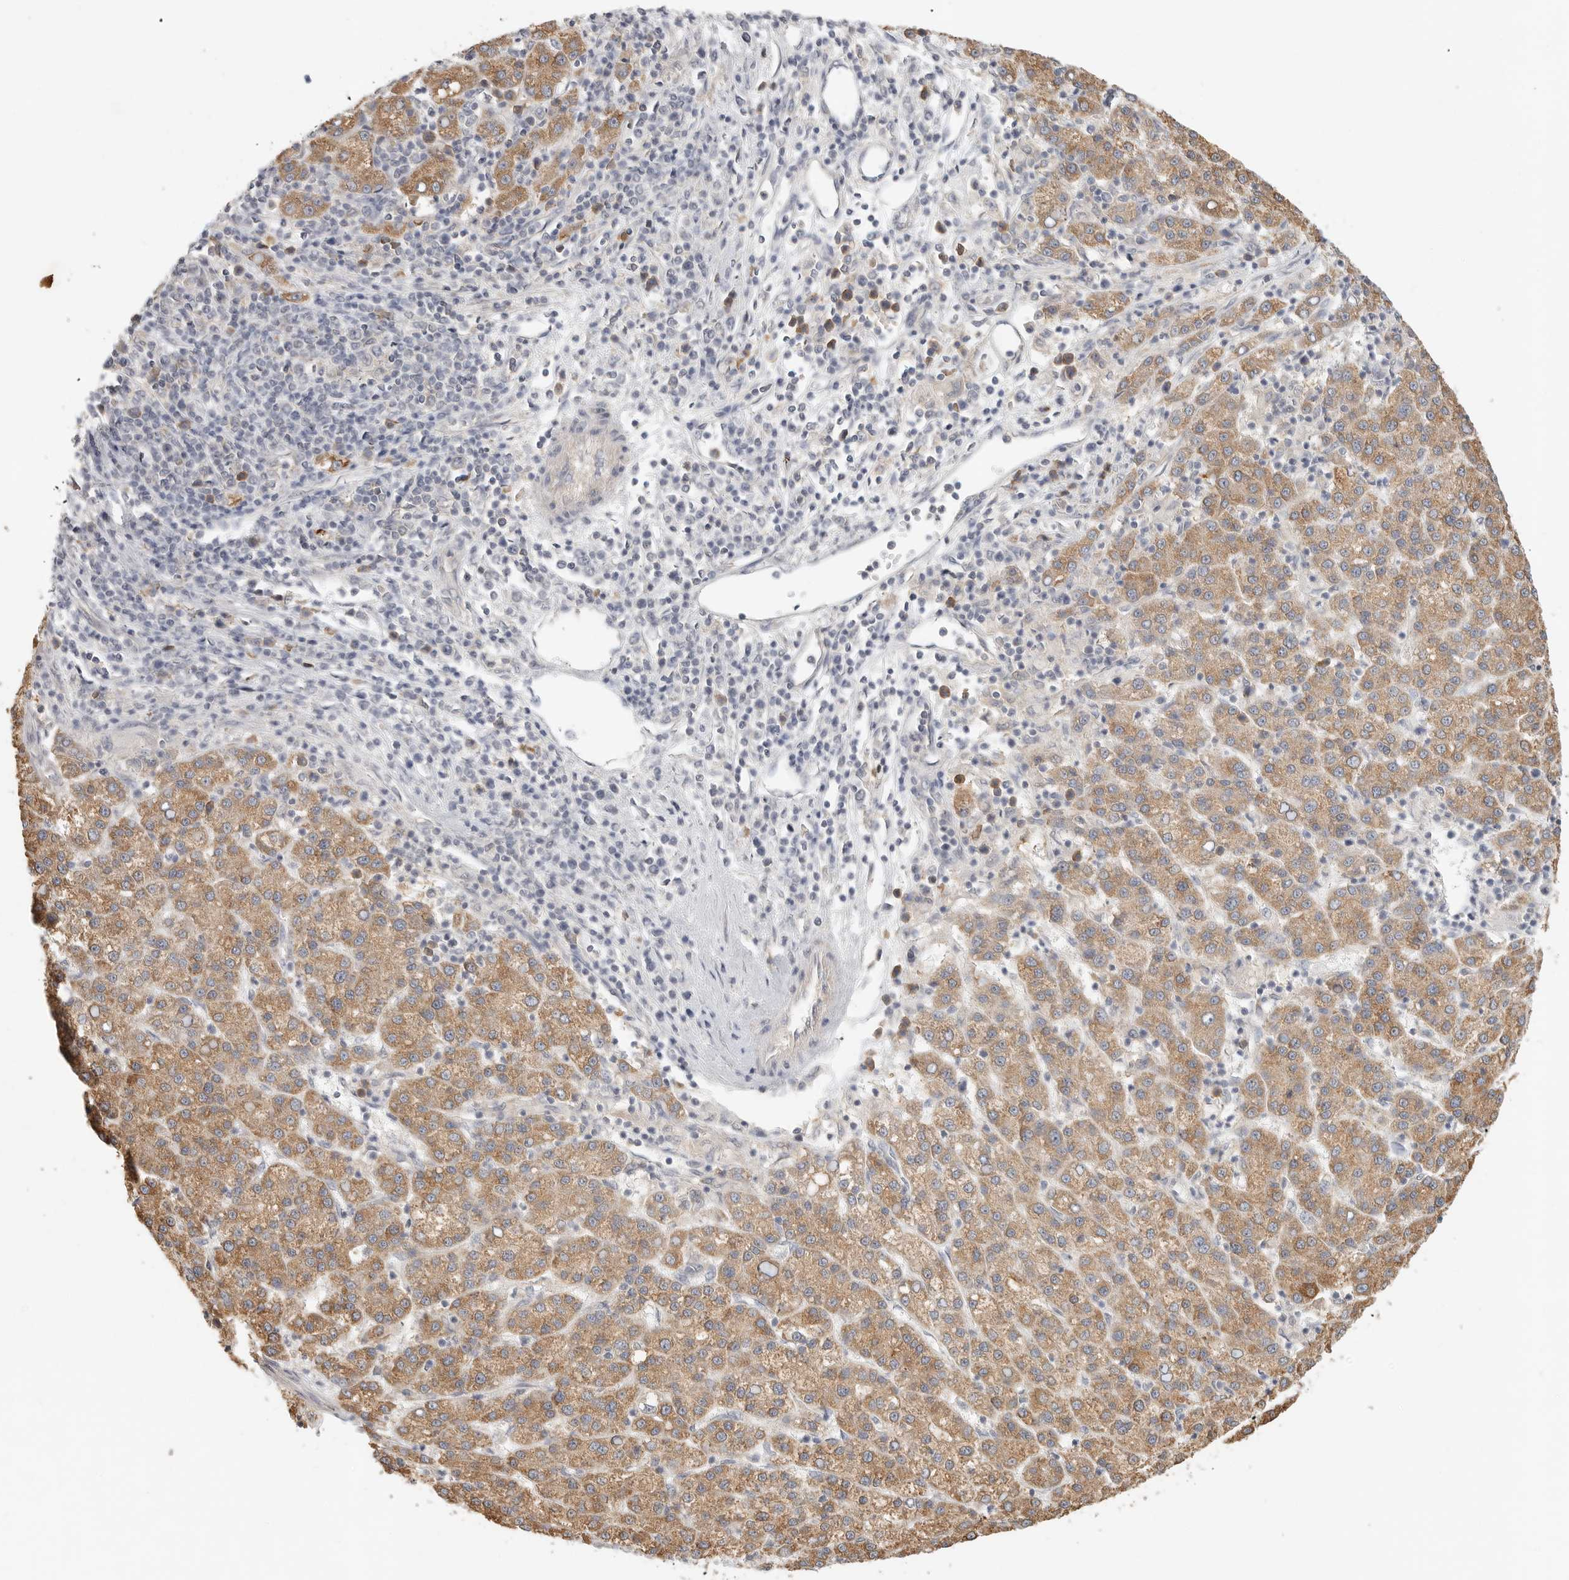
{"staining": {"intensity": "moderate", "quantity": ">75%", "location": "cytoplasmic/membranous"}, "tissue": "liver cancer", "cell_type": "Tumor cells", "image_type": "cancer", "snomed": [{"axis": "morphology", "description": "Carcinoma, Hepatocellular, NOS"}, {"axis": "topography", "description": "Liver"}], "caption": "A histopathology image of human liver cancer (hepatocellular carcinoma) stained for a protein shows moderate cytoplasmic/membranous brown staining in tumor cells.", "gene": "SLC25A36", "patient": {"sex": "female", "age": 58}}